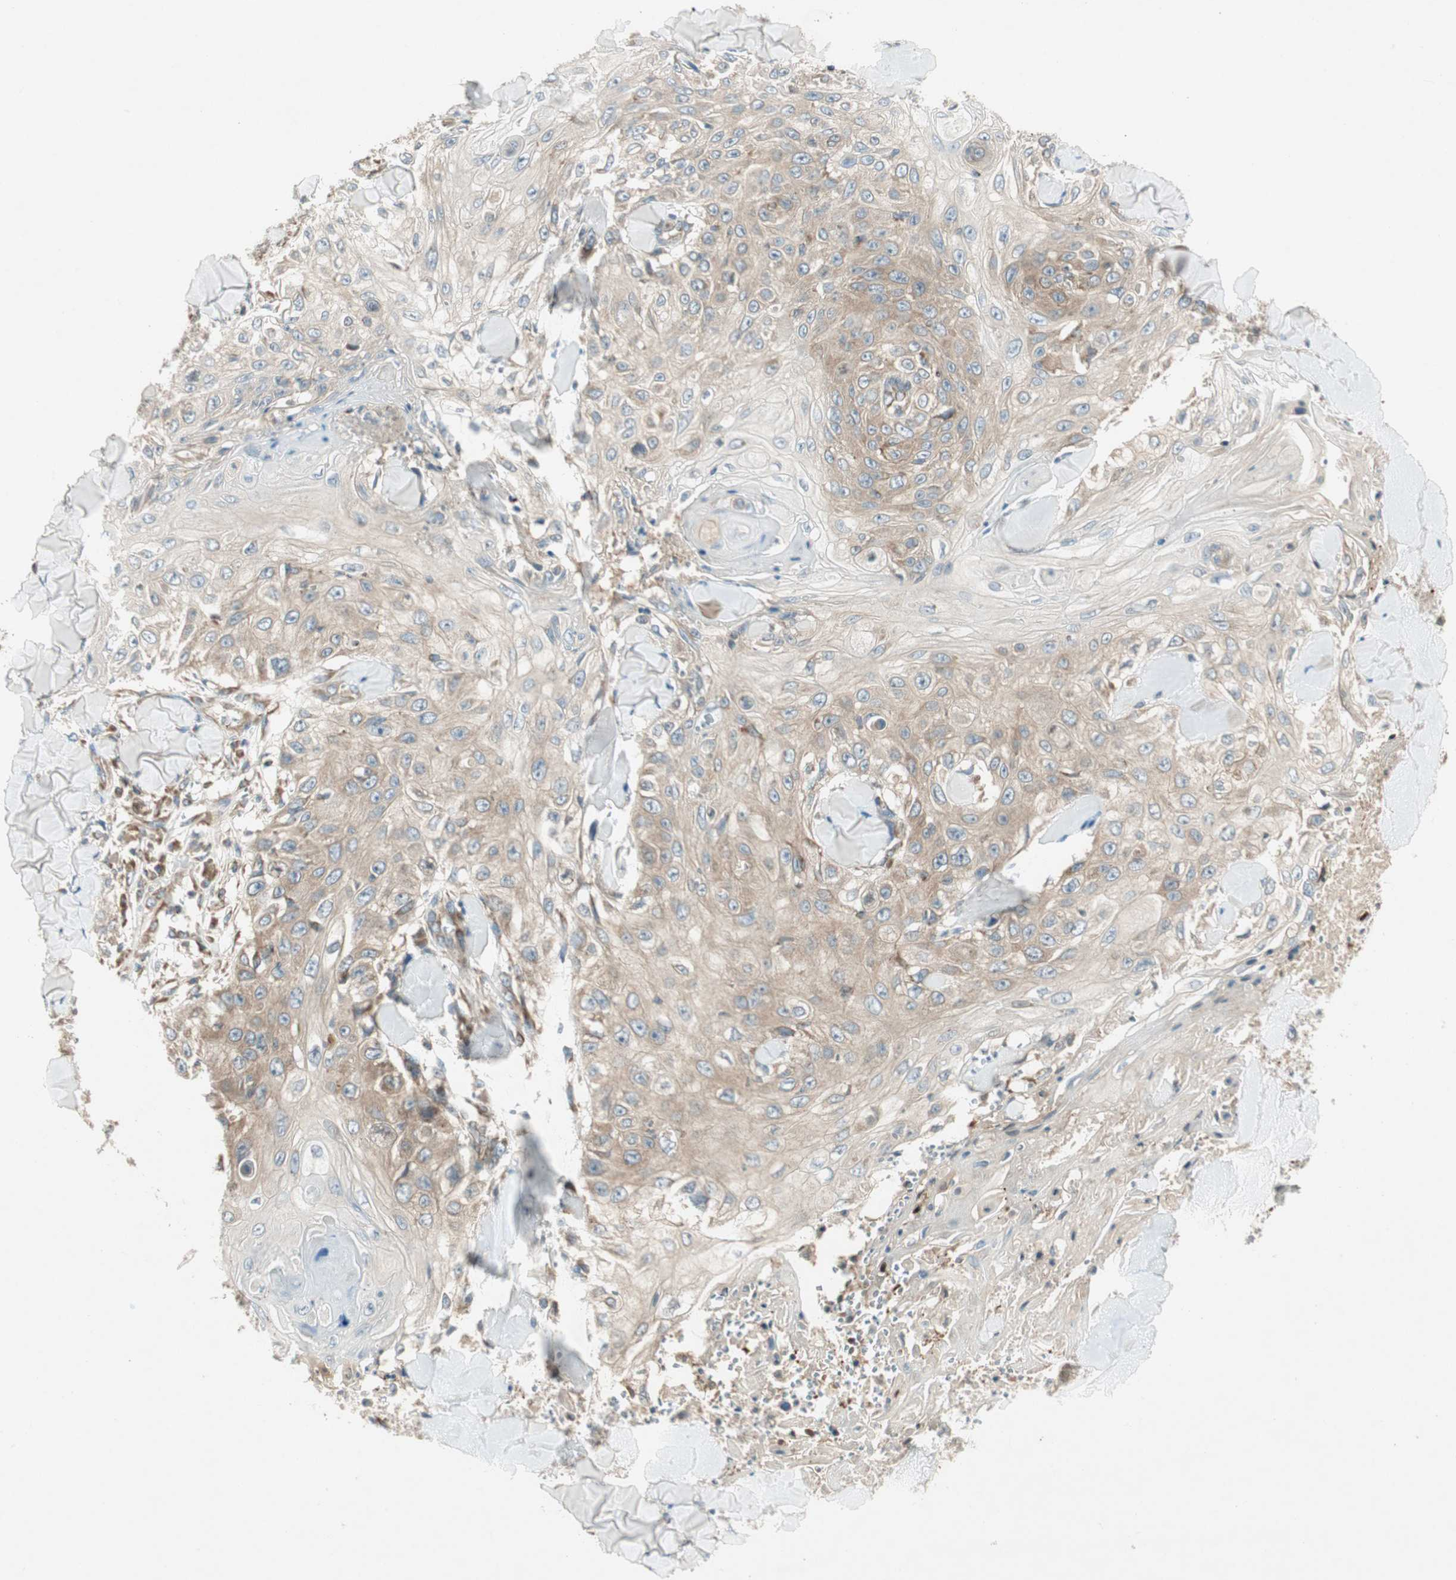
{"staining": {"intensity": "weak", "quantity": ">75%", "location": "cytoplasmic/membranous"}, "tissue": "skin cancer", "cell_type": "Tumor cells", "image_type": "cancer", "snomed": [{"axis": "morphology", "description": "Squamous cell carcinoma, NOS"}, {"axis": "topography", "description": "Skin"}], "caption": "The photomicrograph demonstrates staining of skin cancer (squamous cell carcinoma), revealing weak cytoplasmic/membranous protein staining (brown color) within tumor cells. (Brightfield microscopy of DAB IHC at high magnification).", "gene": "CHADL", "patient": {"sex": "male", "age": 86}}